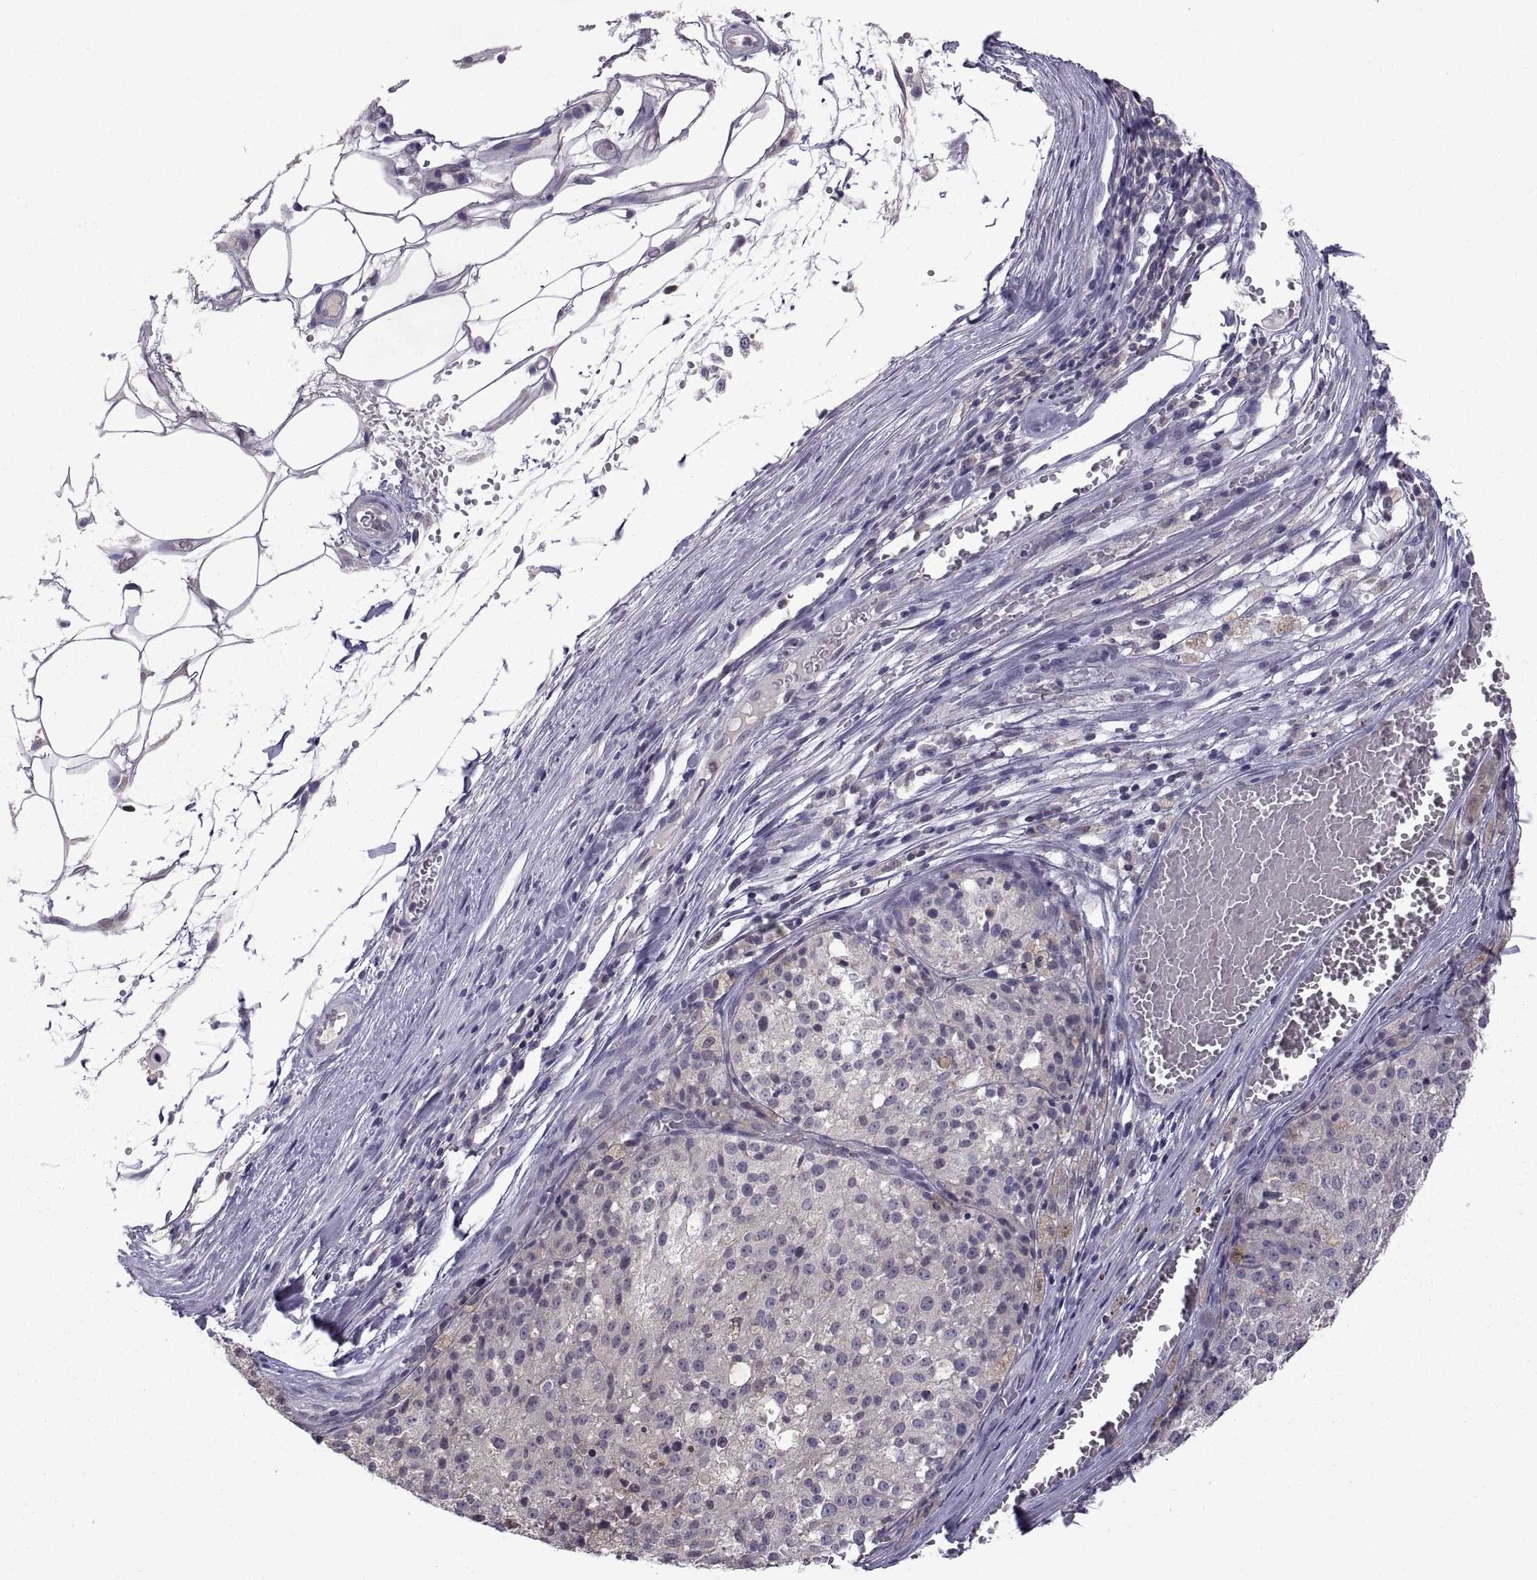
{"staining": {"intensity": "negative", "quantity": "none", "location": "none"}, "tissue": "melanoma", "cell_type": "Tumor cells", "image_type": "cancer", "snomed": [{"axis": "morphology", "description": "Malignant melanoma, Metastatic site"}, {"axis": "topography", "description": "Lymph node"}], "caption": "DAB immunohistochemical staining of malignant melanoma (metastatic site) shows no significant positivity in tumor cells.", "gene": "FGF9", "patient": {"sex": "female", "age": 64}}